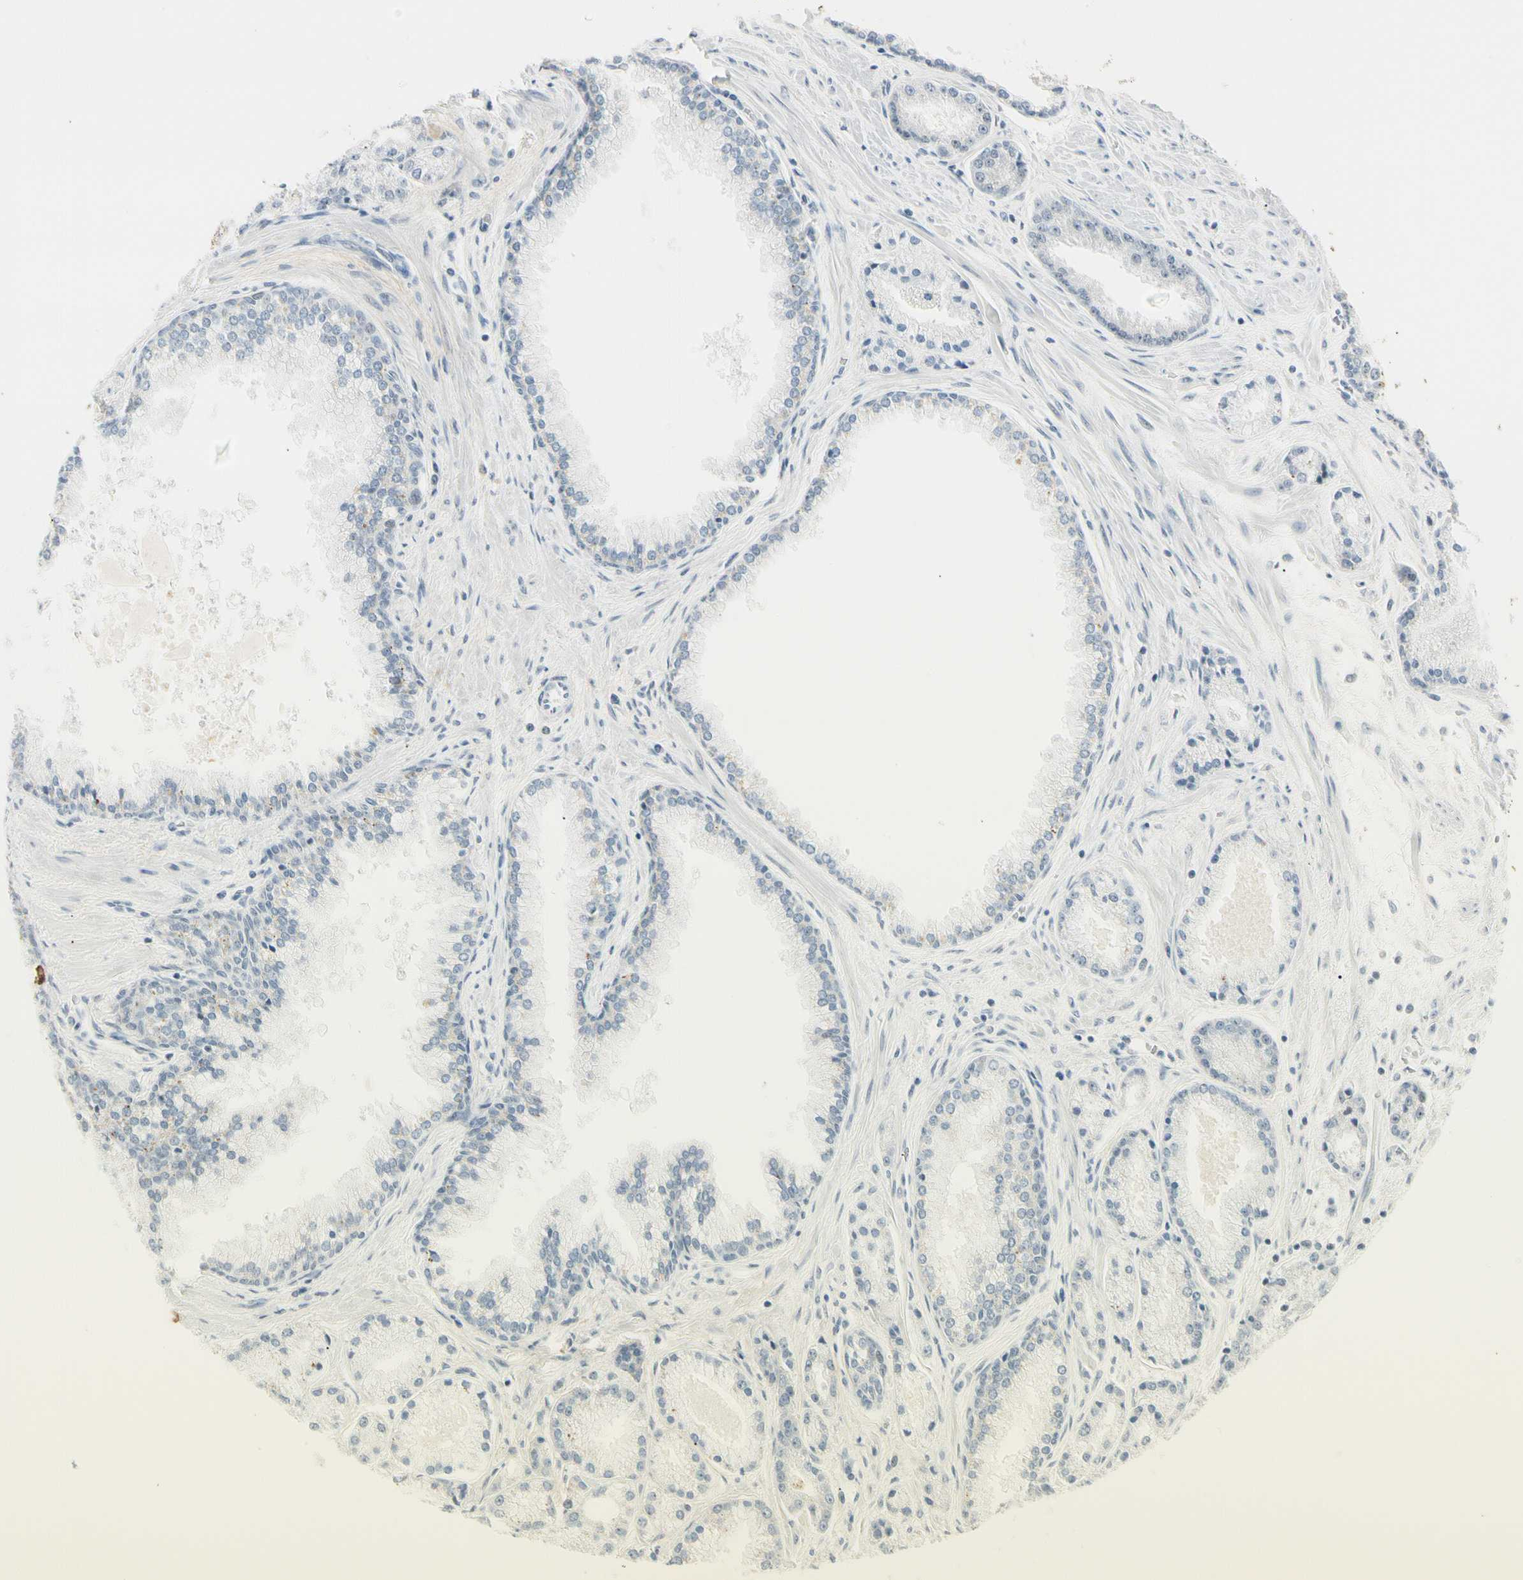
{"staining": {"intensity": "negative", "quantity": "none", "location": "none"}, "tissue": "prostate cancer", "cell_type": "Tumor cells", "image_type": "cancer", "snomed": [{"axis": "morphology", "description": "Adenocarcinoma, High grade"}, {"axis": "topography", "description": "Prostate"}], "caption": "There is no significant expression in tumor cells of prostate adenocarcinoma (high-grade). (DAB (3,3'-diaminobenzidine) IHC, high magnification).", "gene": "ASPN", "patient": {"sex": "male", "age": 61}}